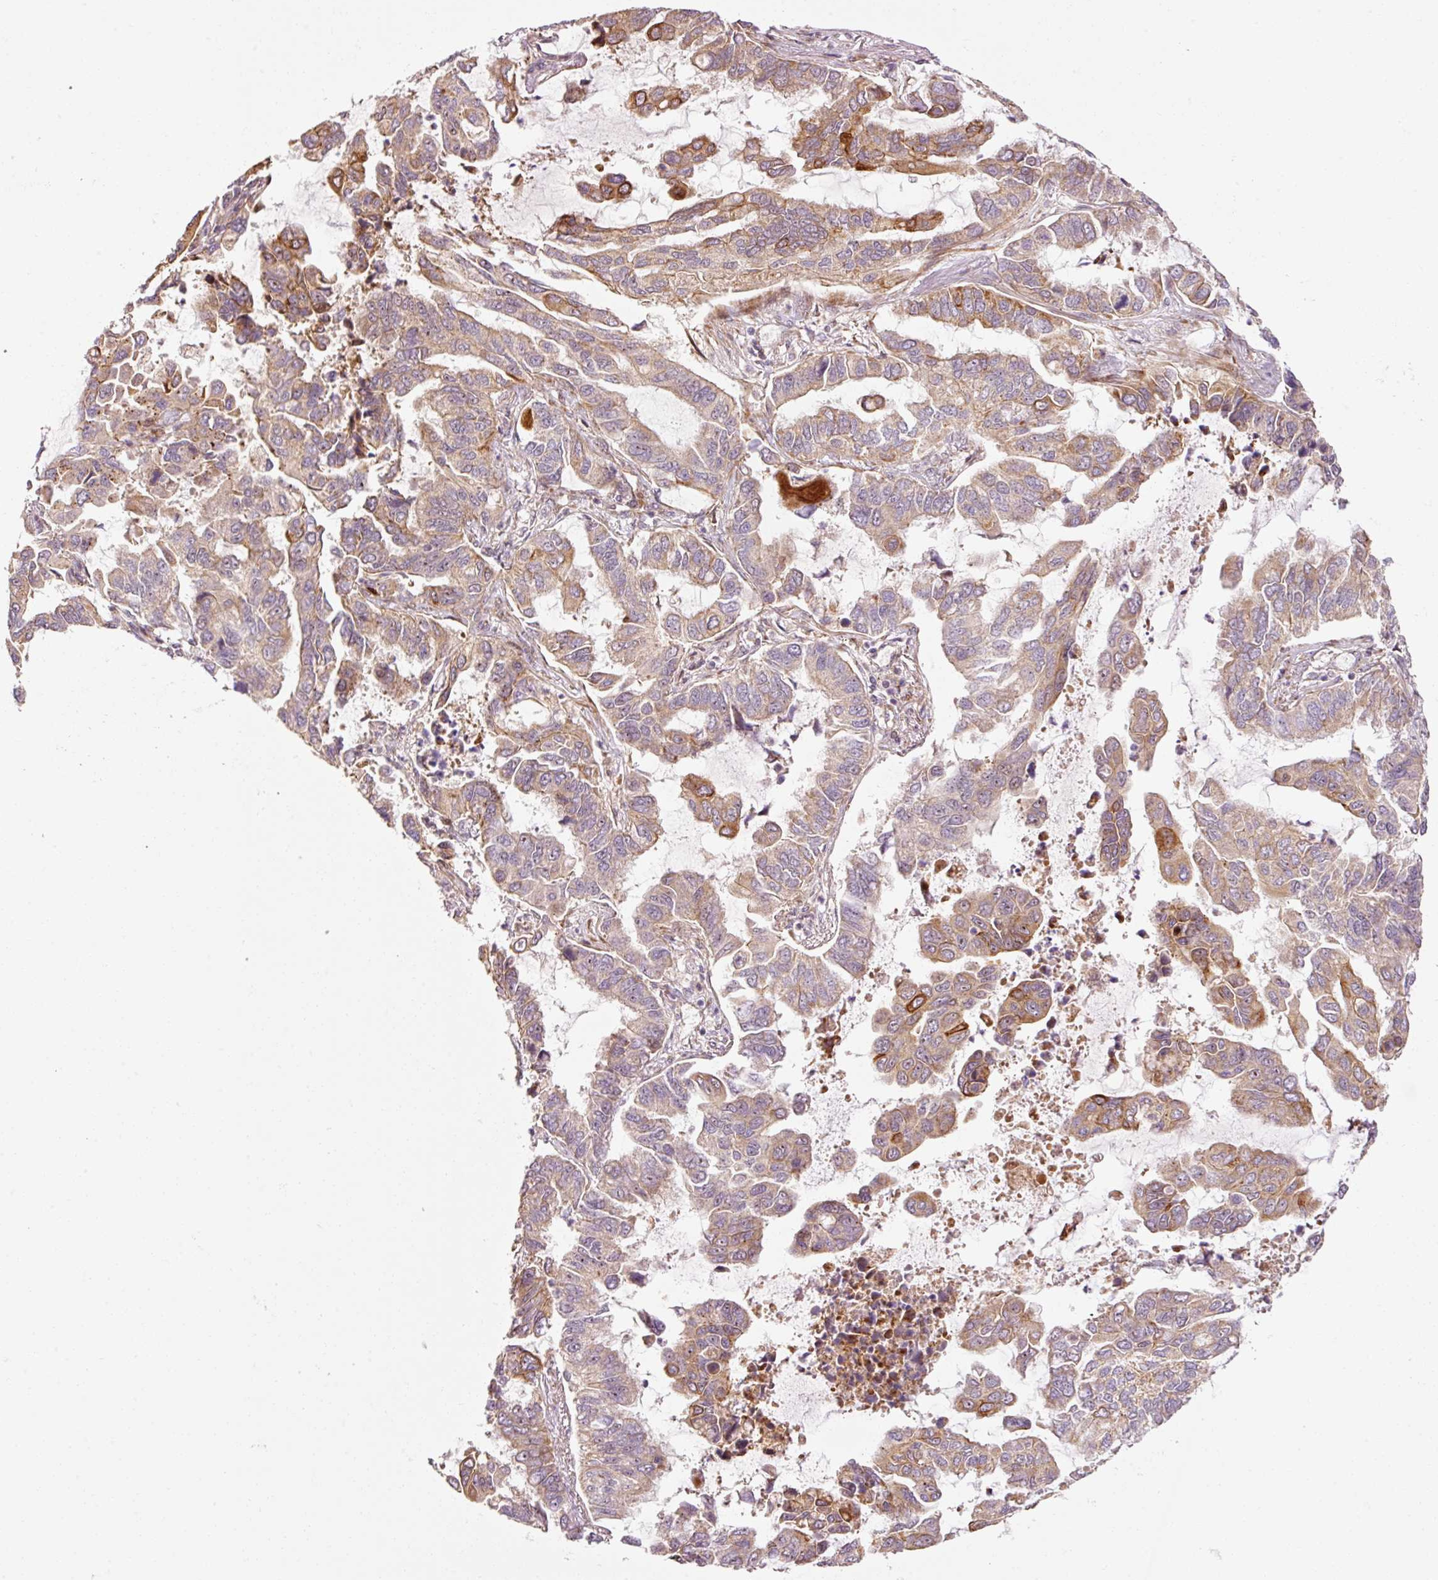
{"staining": {"intensity": "moderate", "quantity": "25%-75%", "location": "cytoplasmic/membranous"}, "tissue": "lung cancer", "cell_type": "Tumor cells", "image_type": "cancer", "snomed": [{"axis": "morphology", "description": "Adenocarcinoma, NOS"}, {"axis": "topography", "description": "Lung"}], "caption": "A brown stain labels moderate cytoplasmic/membranous positivity of a protein in lung cancer tumor cells.", "gene": "ANKRD20A1", "patient": {"sex": "male", "age": 64}}